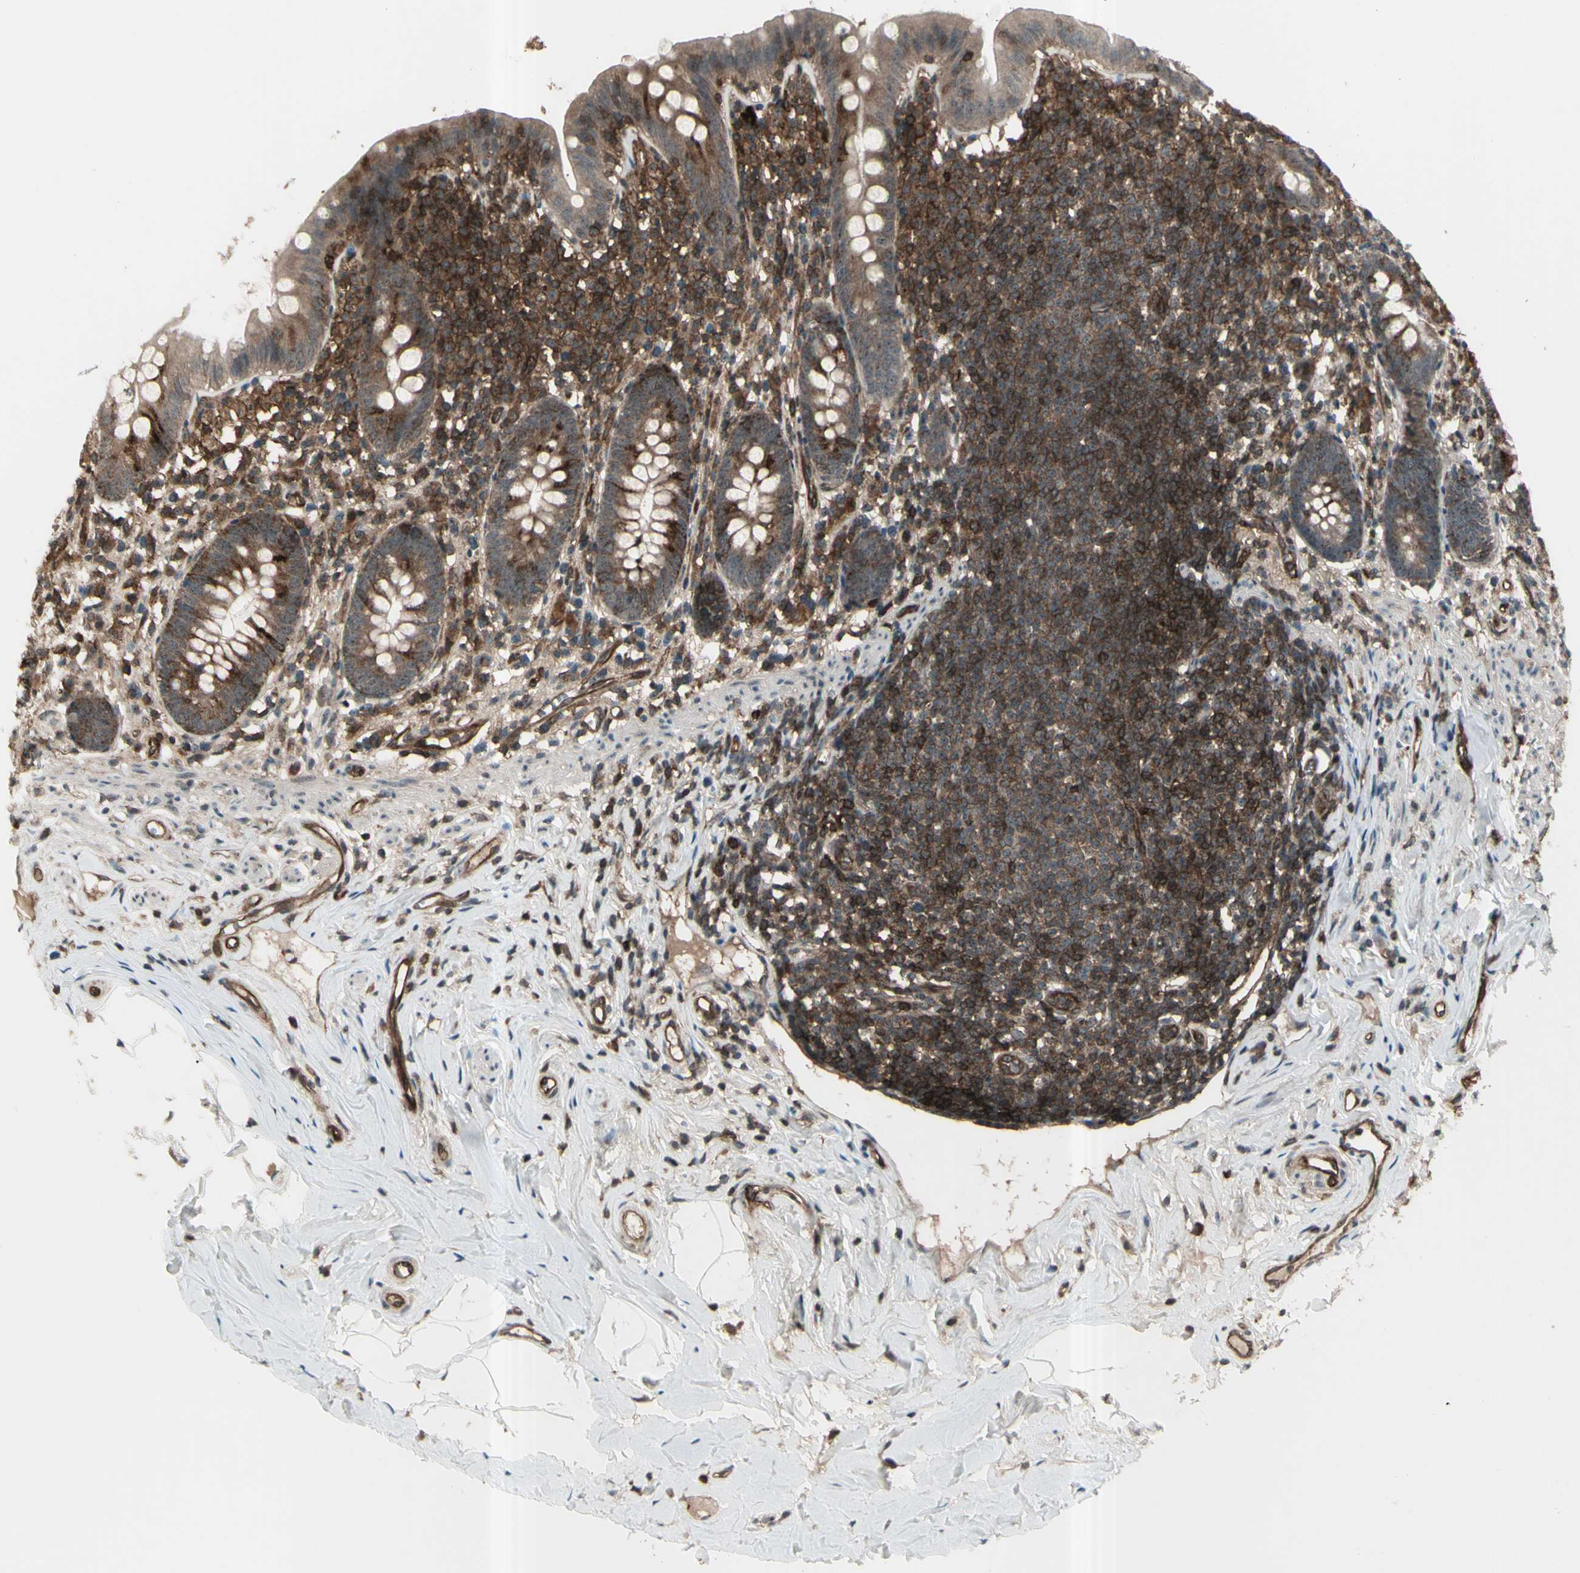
{"staining": {"intensity": "strong", "quantity": ">75%", "location": "cytoplasmic/membranous"}, "tissue": "appendix", "cell_type": "Glandular cells", "image_type": "normal", "snomed": [{"axis": "morphology", "description": "Normal tissue, NOS"}, {"axis": "topography", "description": "Appendix"}], "caption": "DAB (3,3'-diaminobenzidine) immunohistochemical staining of normal human appendix shows strong cytoplasmic/membranous protein positivity in about >75% of glandular cells.", "gene": "FXYD5", "patient": {"sex": "male", "age": 52}}